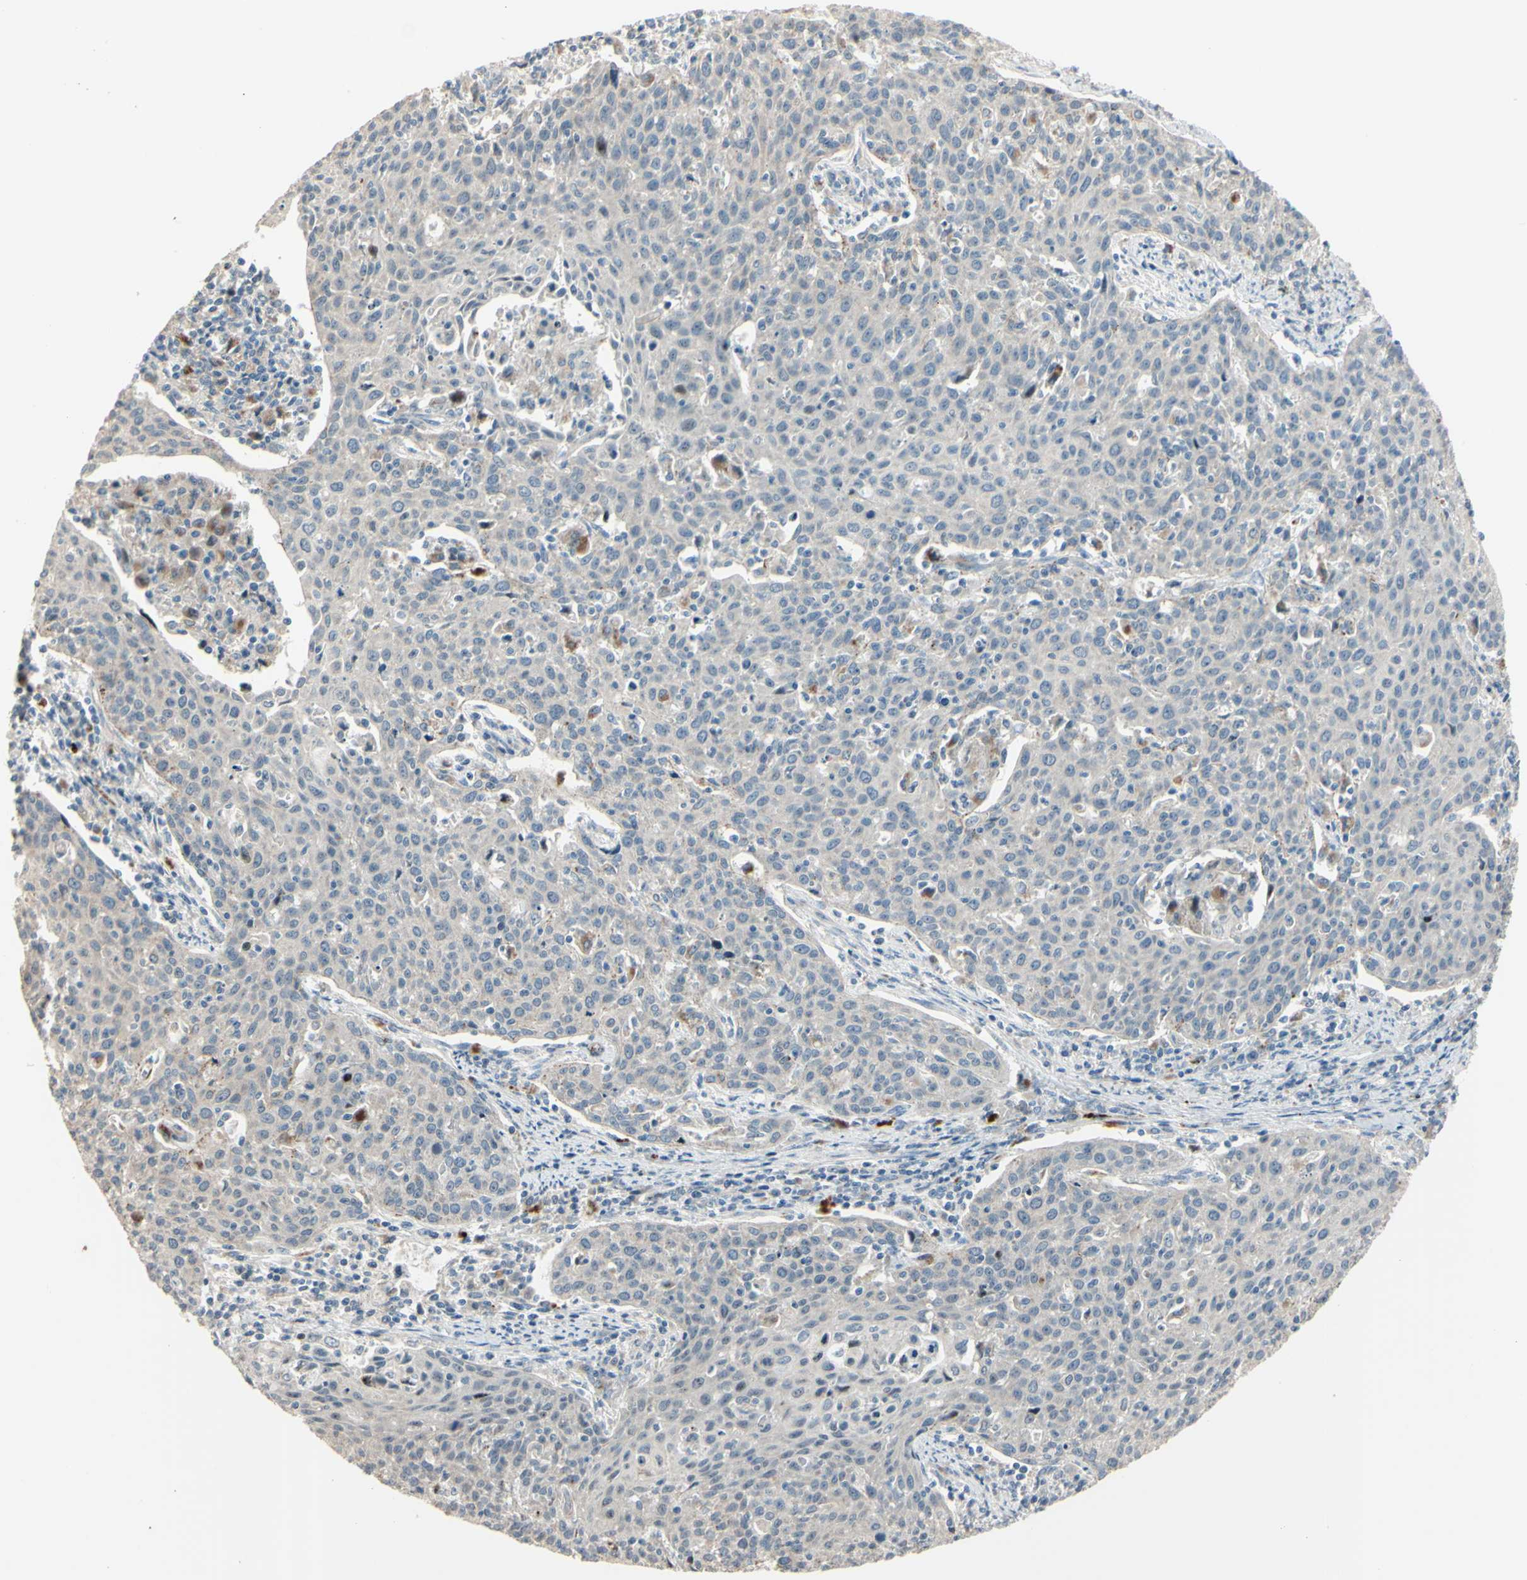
{"staining": {"intensity": "negative", "quantity": "none", "location": "none"}, "tissue": "cervical cancer", "cell_type": "Tumor cells", "image_type": "cancer", "snomed": [{"axis": "morphology", "description": "Squamous cell carcinoma, NOS"}, {"axis": "topography", "description": "Cervix"}], "caption": "Immunohistochemistry (IHC) photomicrograph of human cervical cancer stained for a protein (brown), which exhibits no staining in tumor cells.", "gene": "NDFIP1", "patient": {"sex": "female", "age": 38}}